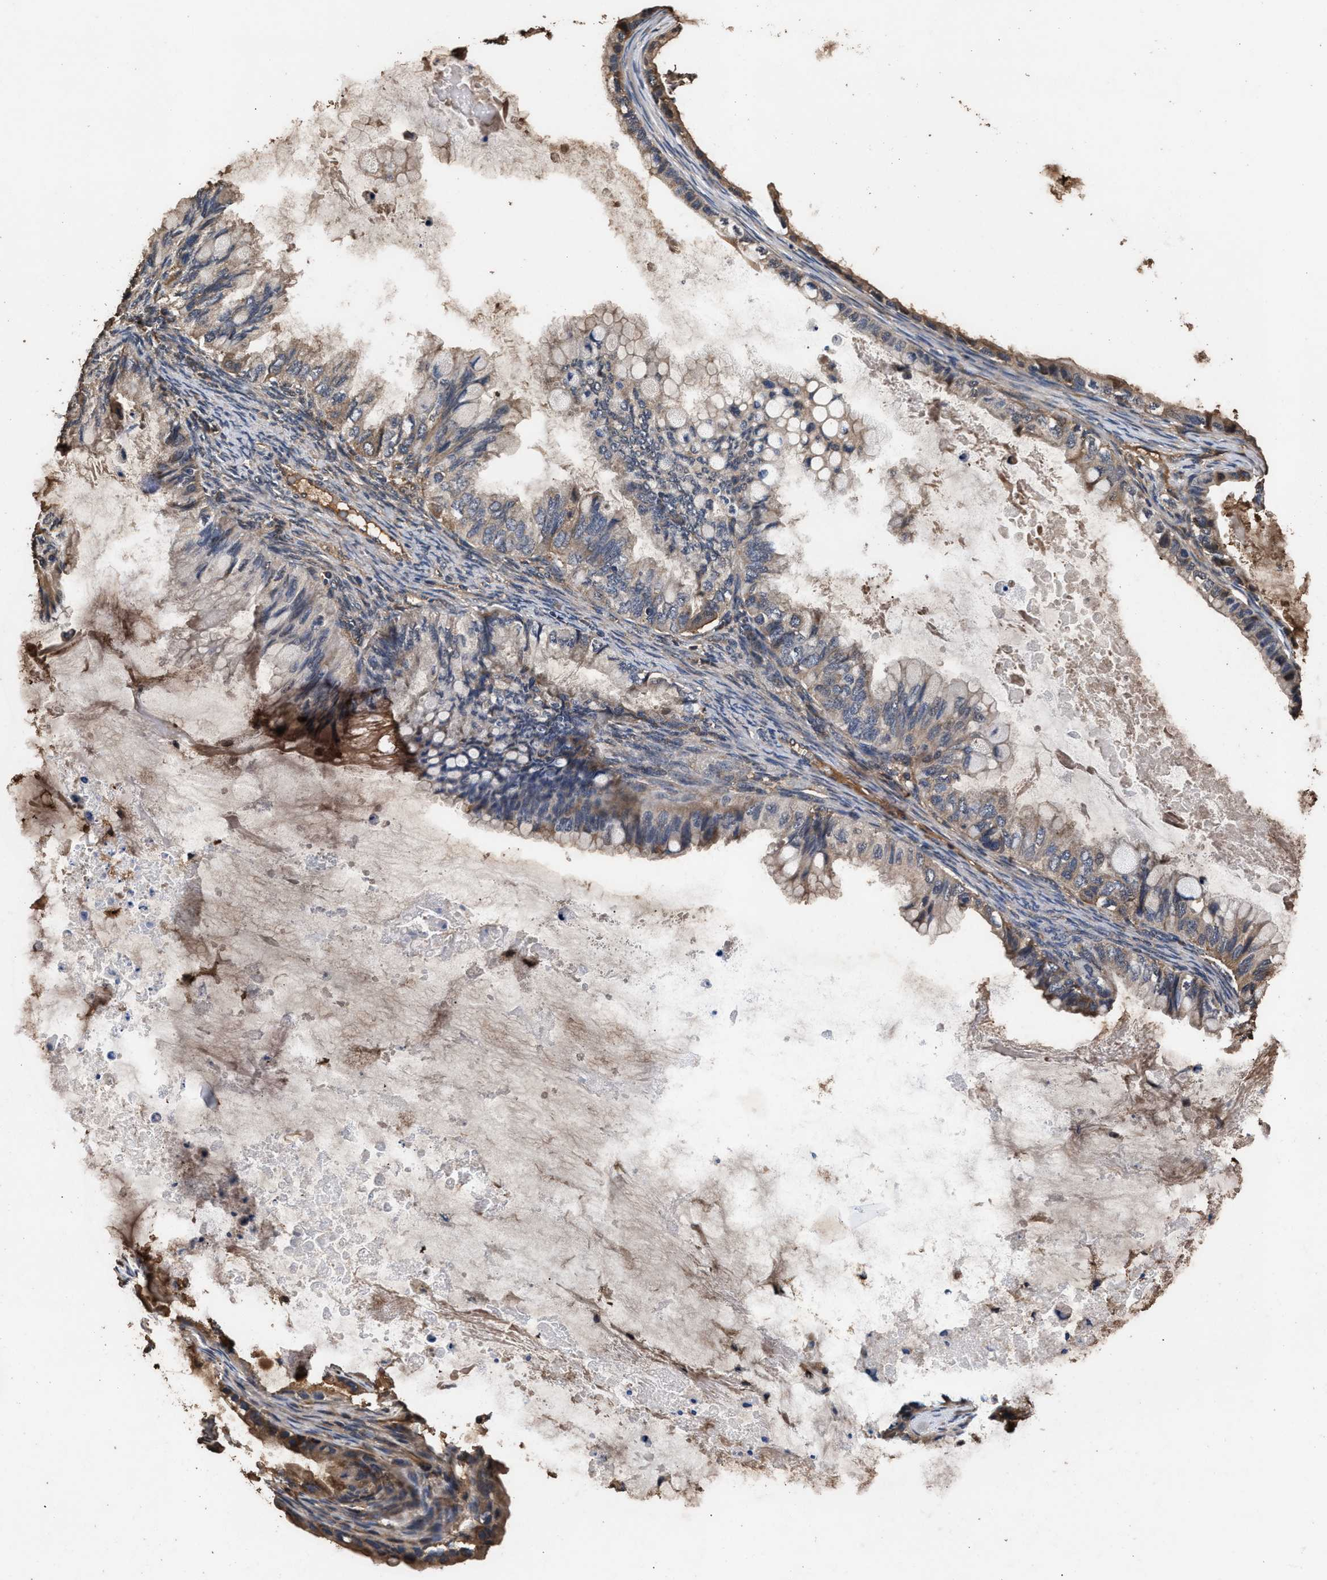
{"staining": {"intensity": "weak", "quantity": "25%-75%", "location": "cytoplasmic/membranous"}, "tissue": "ovarian cancer", "cell_type": "Tumor cells", "image_type": "cancer", "snomed": [{"axis": "morphology", "description": "Cystadenocarcinoma, mucinous, NOS"}, {"axis": "topography", "description": "Ovary"}], "caption": "The image exhibits a brown stain indicating the presence of a protein in the cytoplasmic/membranous of tumor cells in ovarian mucinous cystadenocarcinoma. (DAB = brown stain, brightfield microscopy at high magnification).", "gene": "KYAT1", "patient": {"sex": "female", "age": 80}}